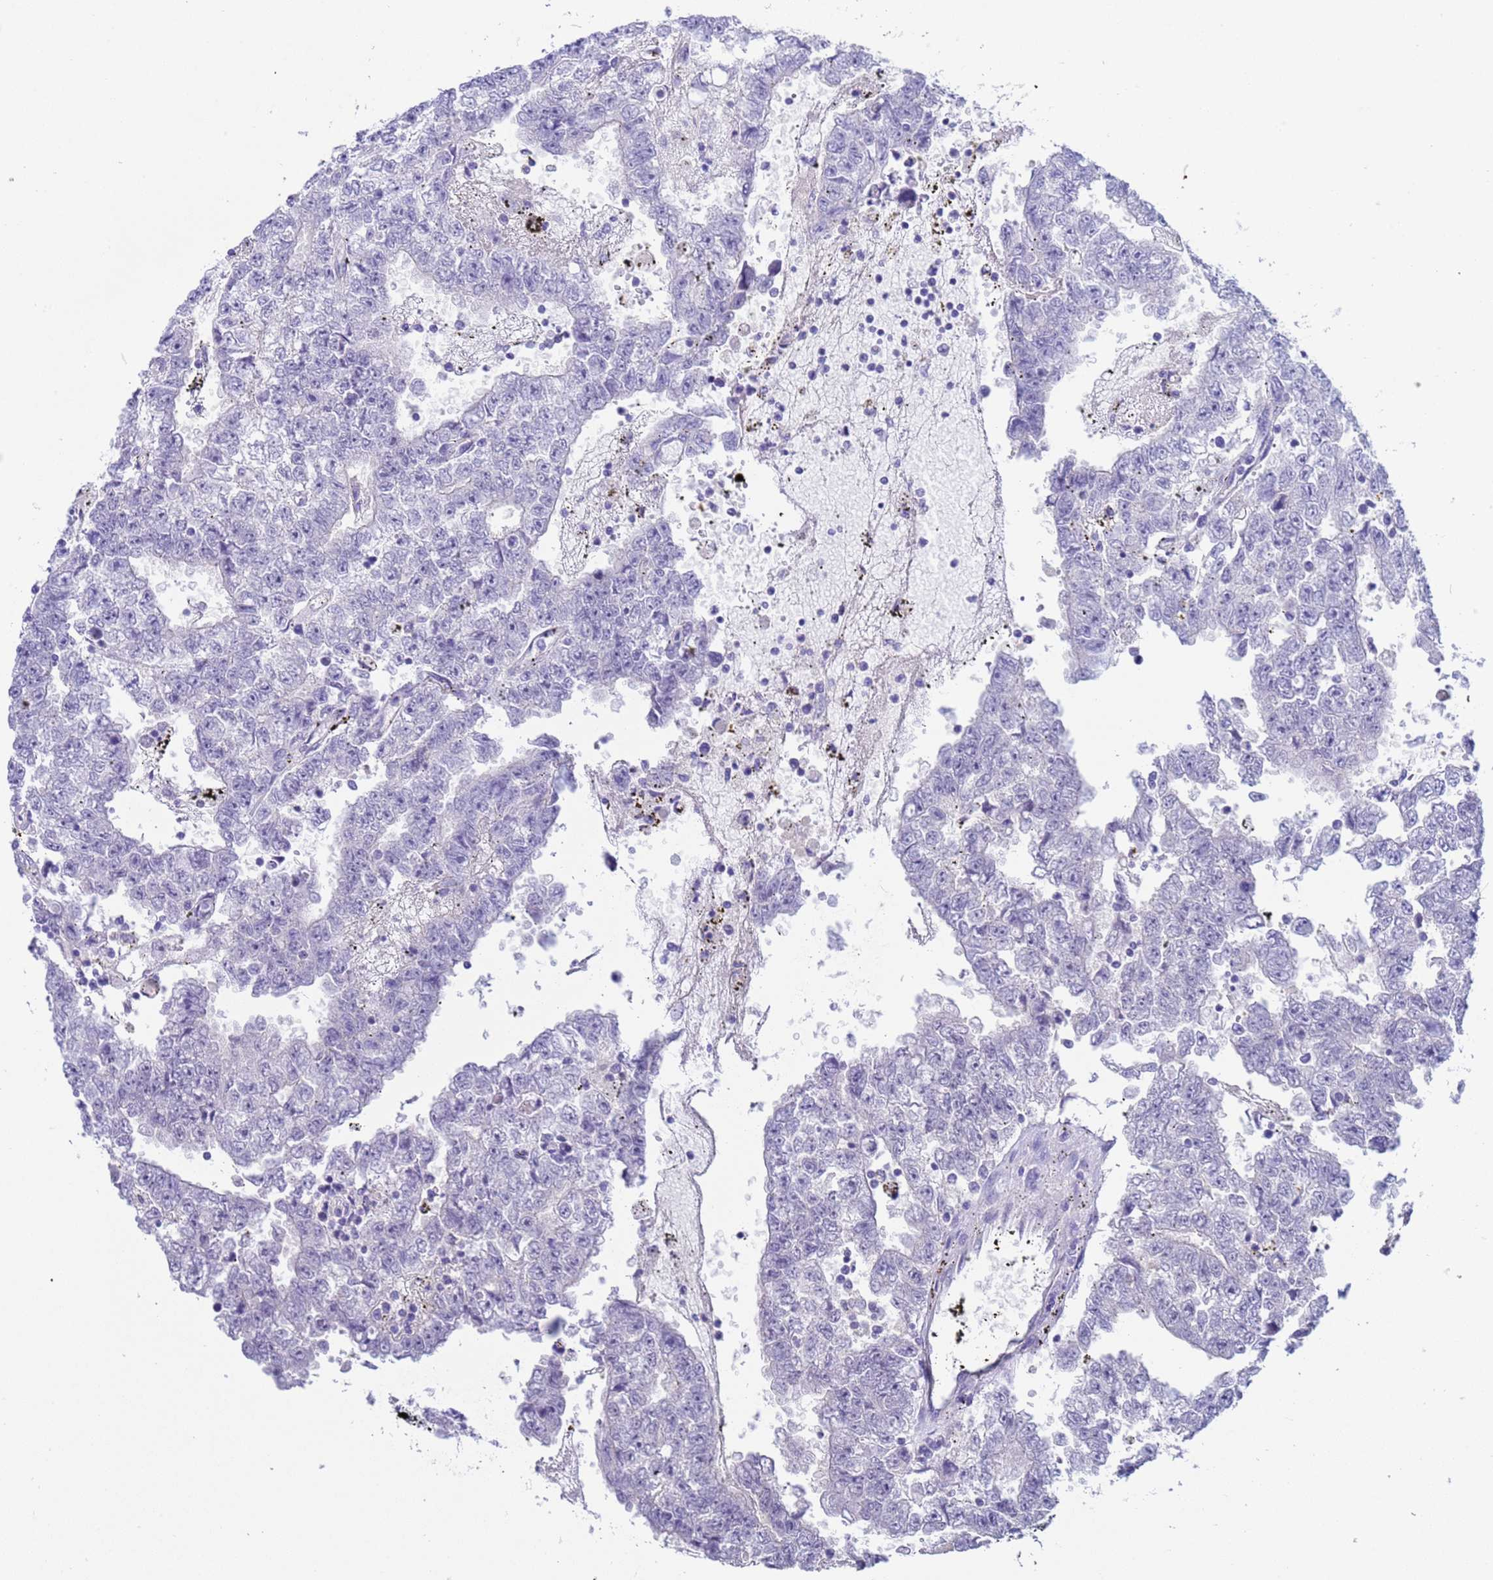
{"staining": {"intensity": "negative", "quantity": "none", "location": "none"}, "tissue": "testis cancer", "cell_type": "Tumor cells", "image_type": "cancer", "snomed": [{"axis": "morphology", "description": "Carcinoma, Embryonal, NOS"}, {"axis": "topography", "description": "Testis"}], "caption": "Tumor cells are negative for brown protein staining in testis cancer (embryonal carcinoma).", "gene": "CKM", "patient": {"sex": "male", "age": 25}}